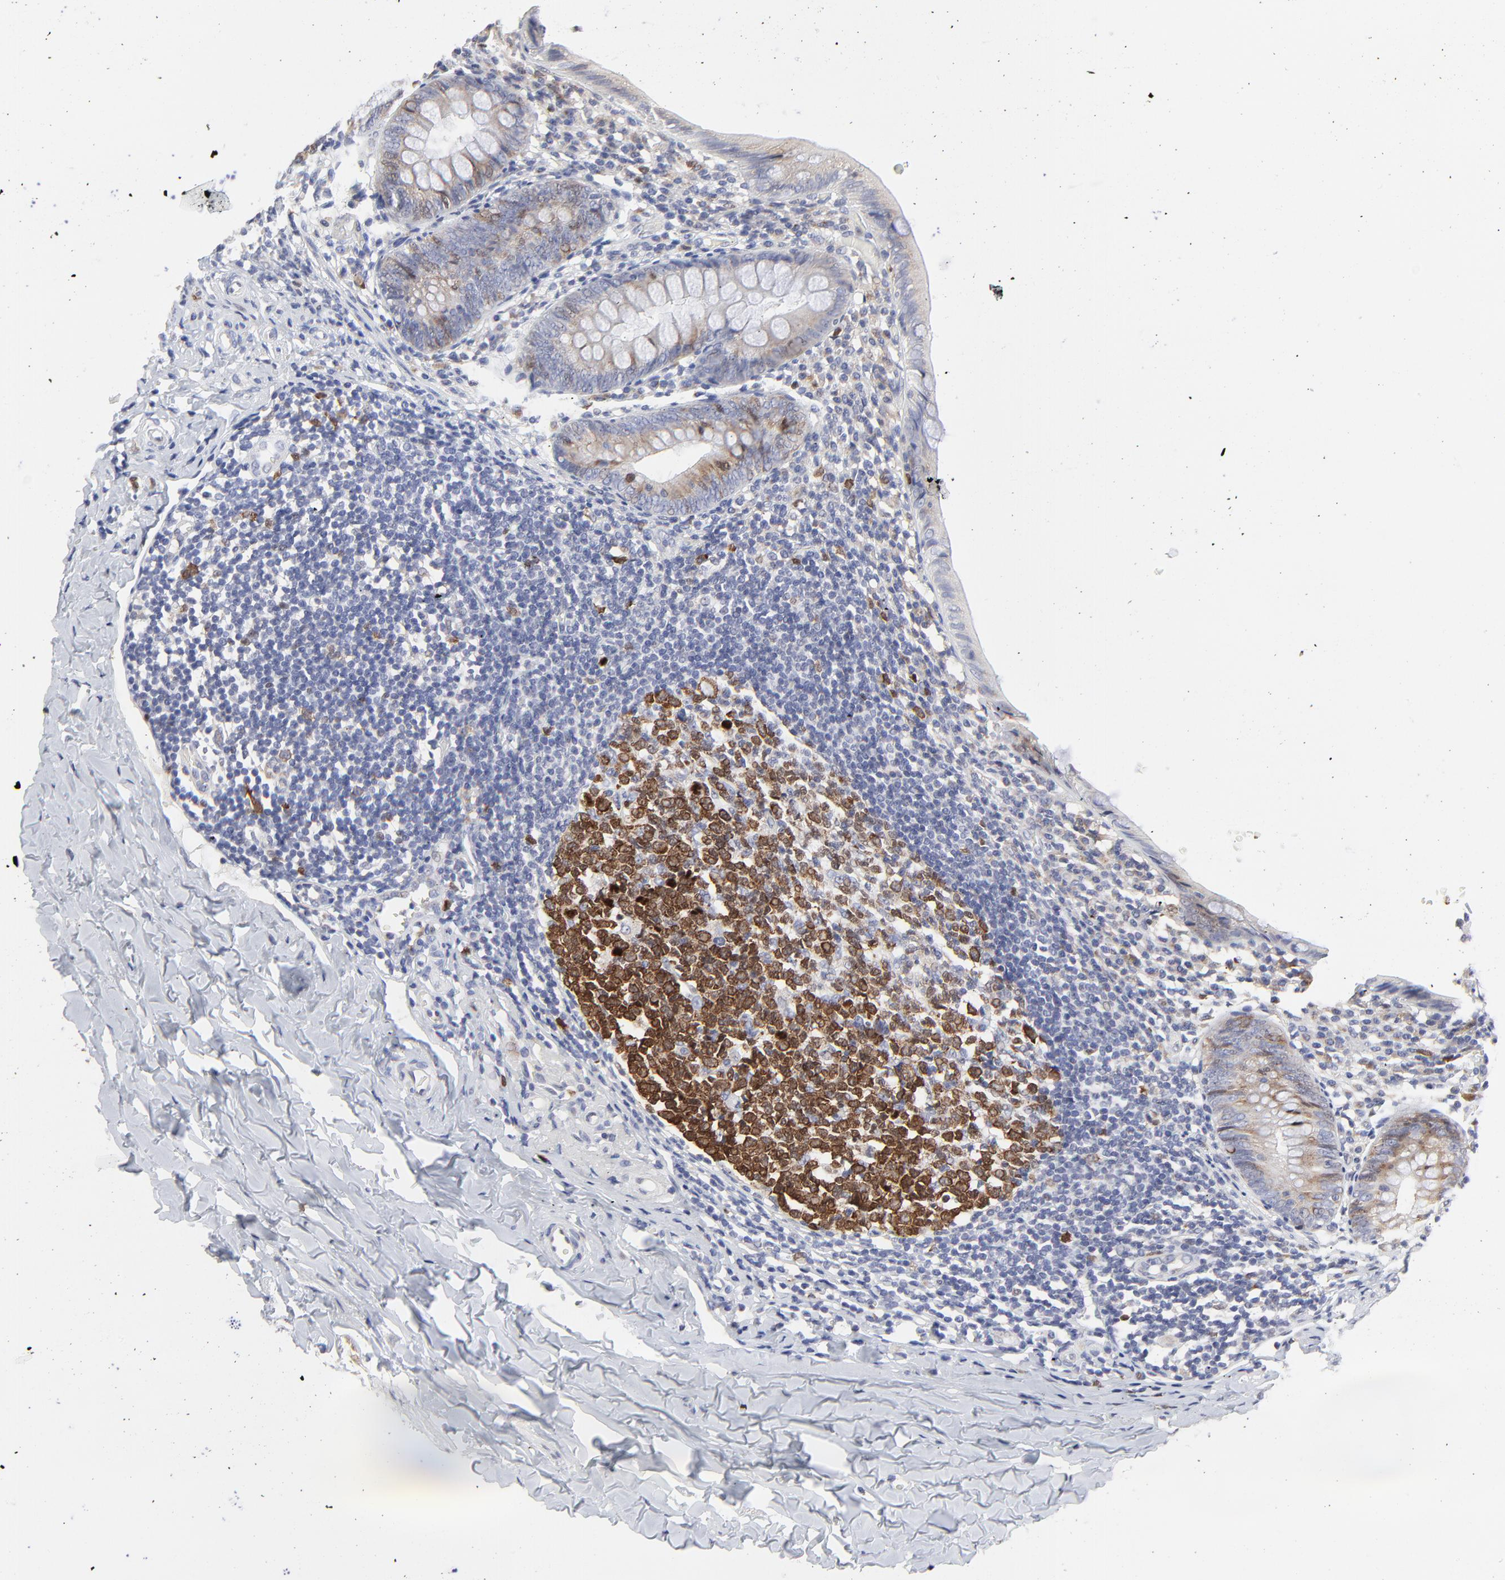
{"staining": {"intensity": "weak", "quantity": "25%-75%", "location": "cytoplasmic/membranous"}, "tissue": "appendix", "cell_type": "Glandular cells", "image_type": "normal", "snomed": [{"axis": "morphology", "description": "Normal tissue, NOS"}, {"axis": "topography", "description": "Appendix"}], "caption": "IHC (DAB) staining of unremarkable human appendix shows weak cytoplasmic/membranous protein positivity in approximately 25%-75% of glandular cells.", "gene": "NCAPH", "patient": {"sex": "female", "age": 17}}